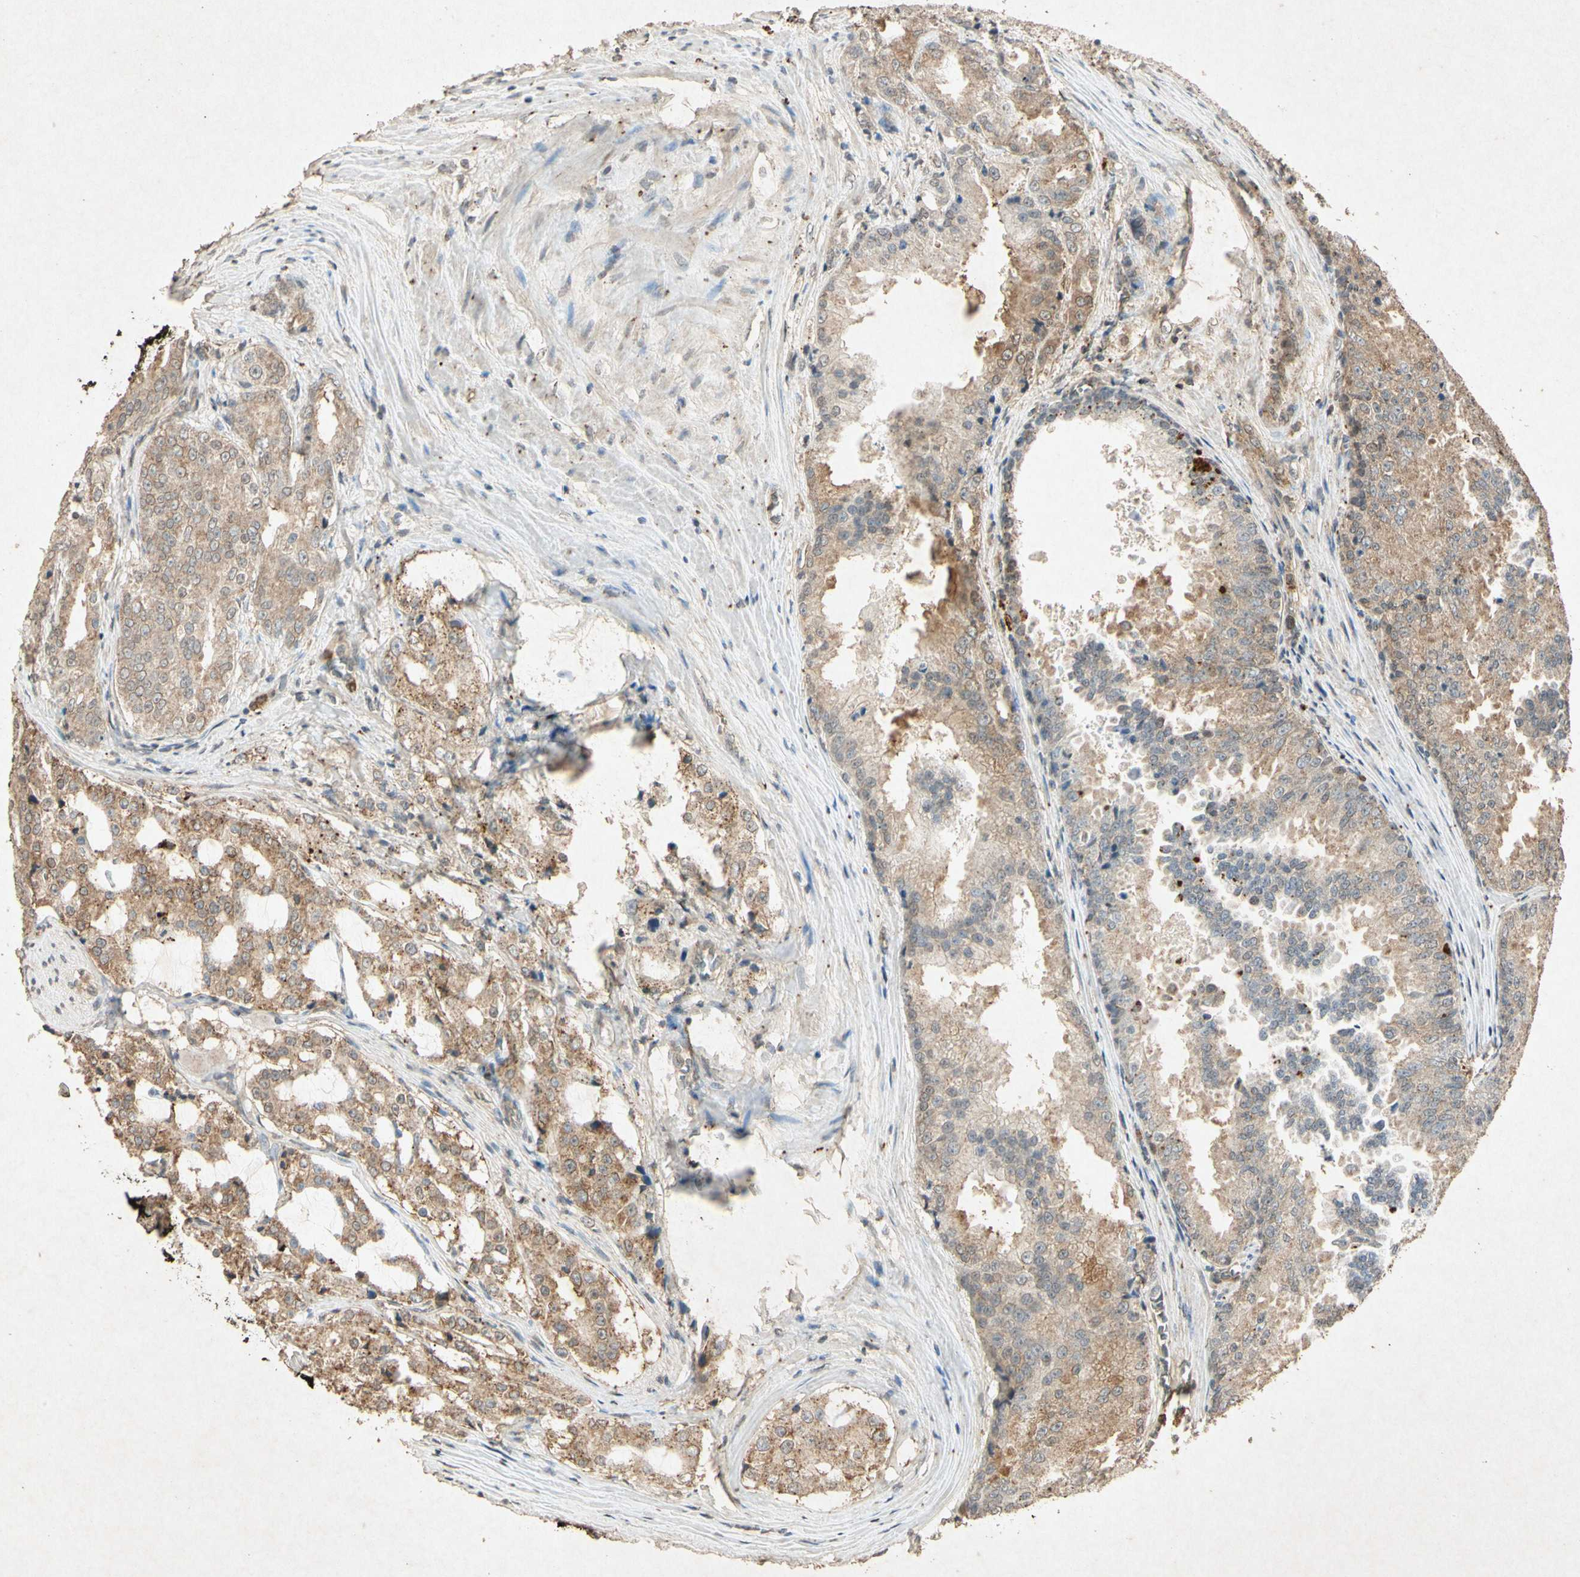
{"staining": {"intensity": "weak", "quantity": ">75%", "location": "cytoplasmic/membranous"}, "tissue": "prostate cancer", "cell_type": "Tumor cells", "image_type": "cancer", "snomed": [{"axis": "morphology", "description": "Adenocarcinoma, High grade"}, {"axis": "topography", "description": "Prostate"}], "caption": "A micrograph of human prostate cancer stained for a protein displays weak cytoplasmic/membranous brown staining in tumor cells.", "gene": "MSRB1", "patient": {"sex": "male", "age": 73}}